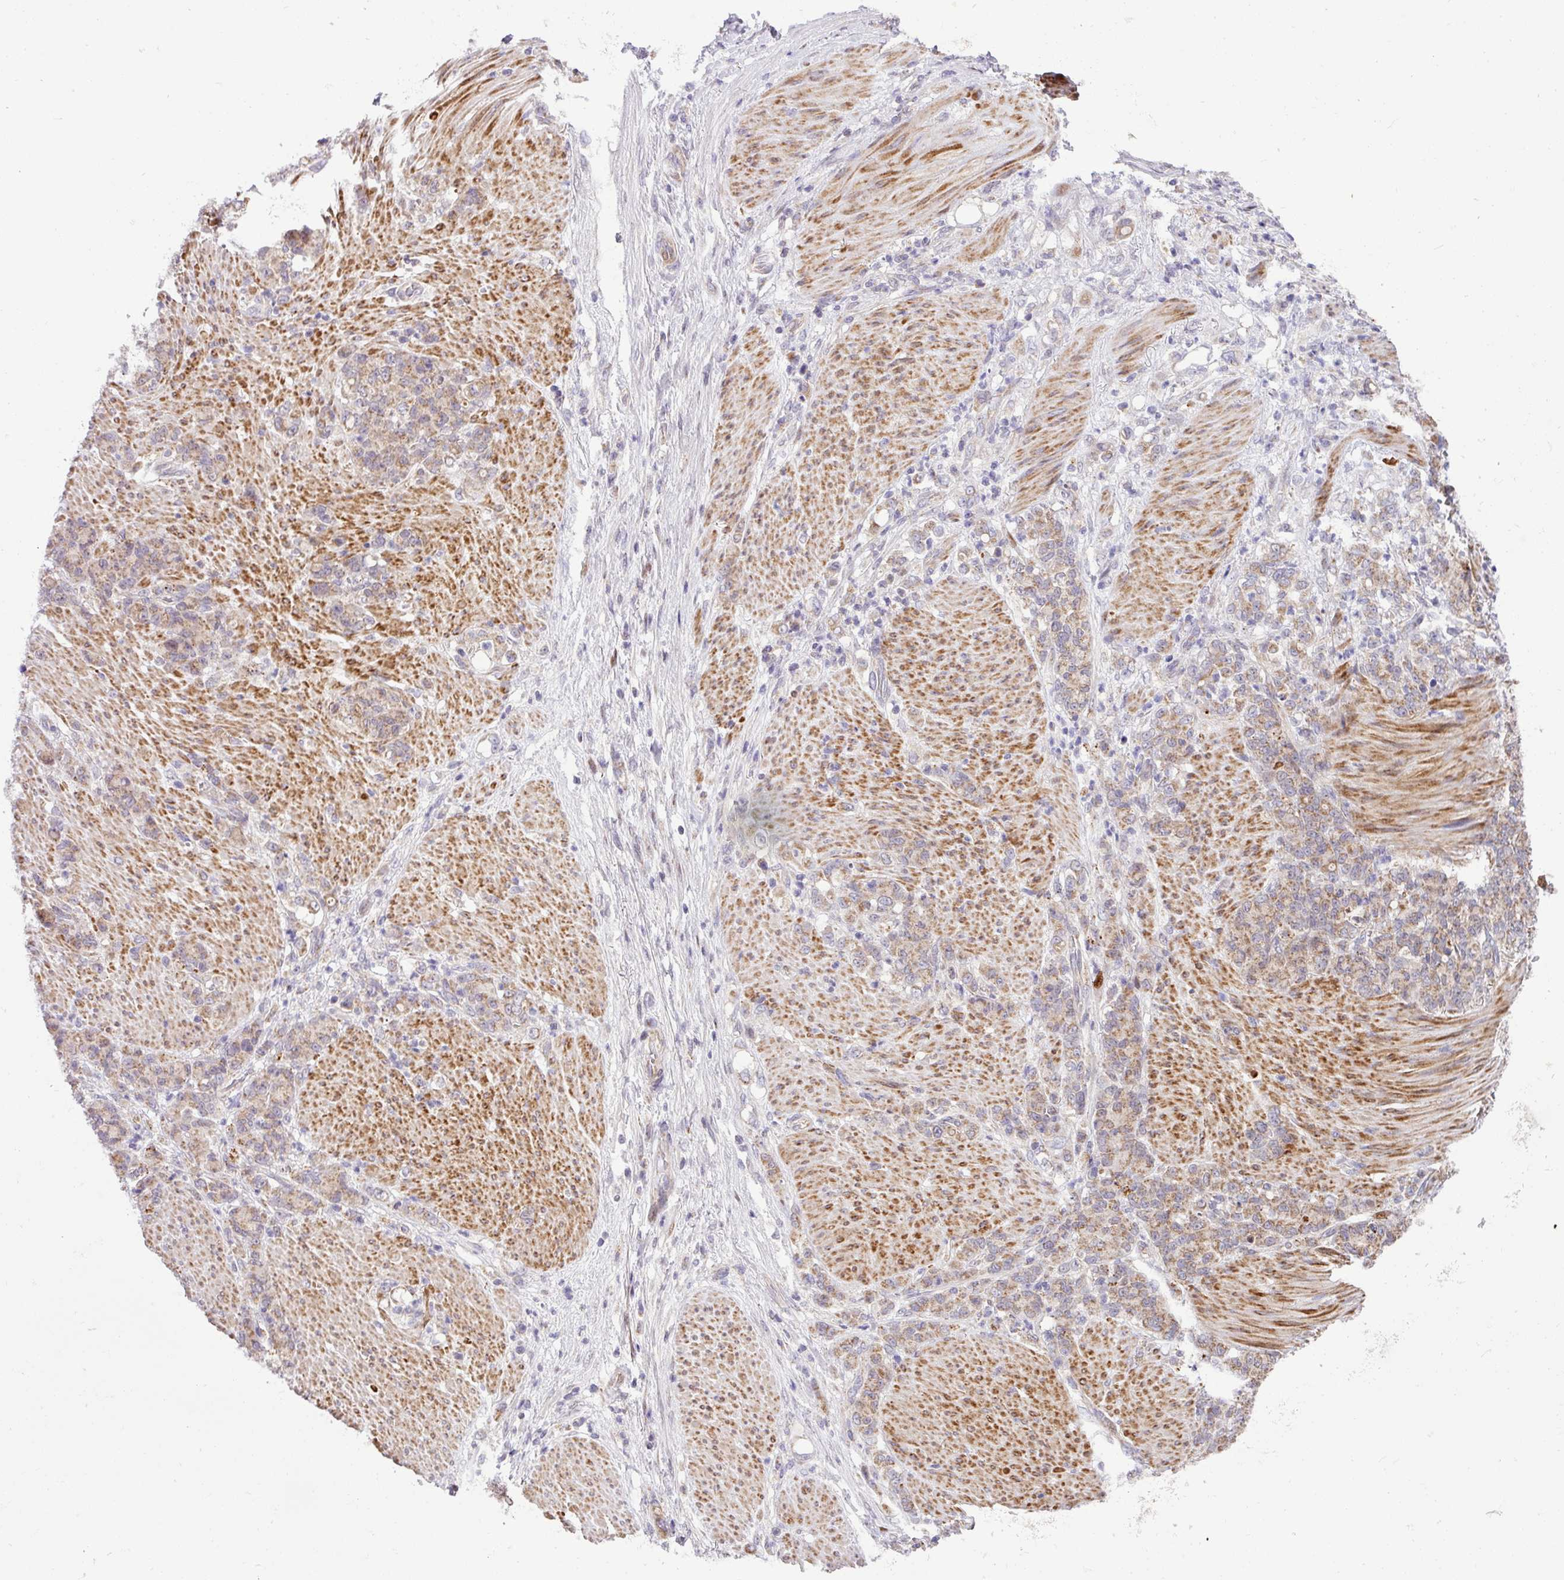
{"staining": {"intensity": "weak", "quantity": "25%-75%", "location": "cytoplasmic/membranous"}, "tissue": "stomach cancer", "cell_type": "Tumor cells", "image_type": "cancer", "snomed": [{"axis": "morphology", "description": "Adenocarcinoma, NOS"}, {"axis": "topography", "description": "Stomach"}], "caption": "Immunohistochemistry (IHC) histopathology image of stomach adenocarcinoma stained for a protein (brown), which reveals low levels of weak cytoplasmic/membranous staining in approximately 25%-75% of tumor cells.", "gene": "SARS2", "patient": {"sex": "female", "age": 79}}